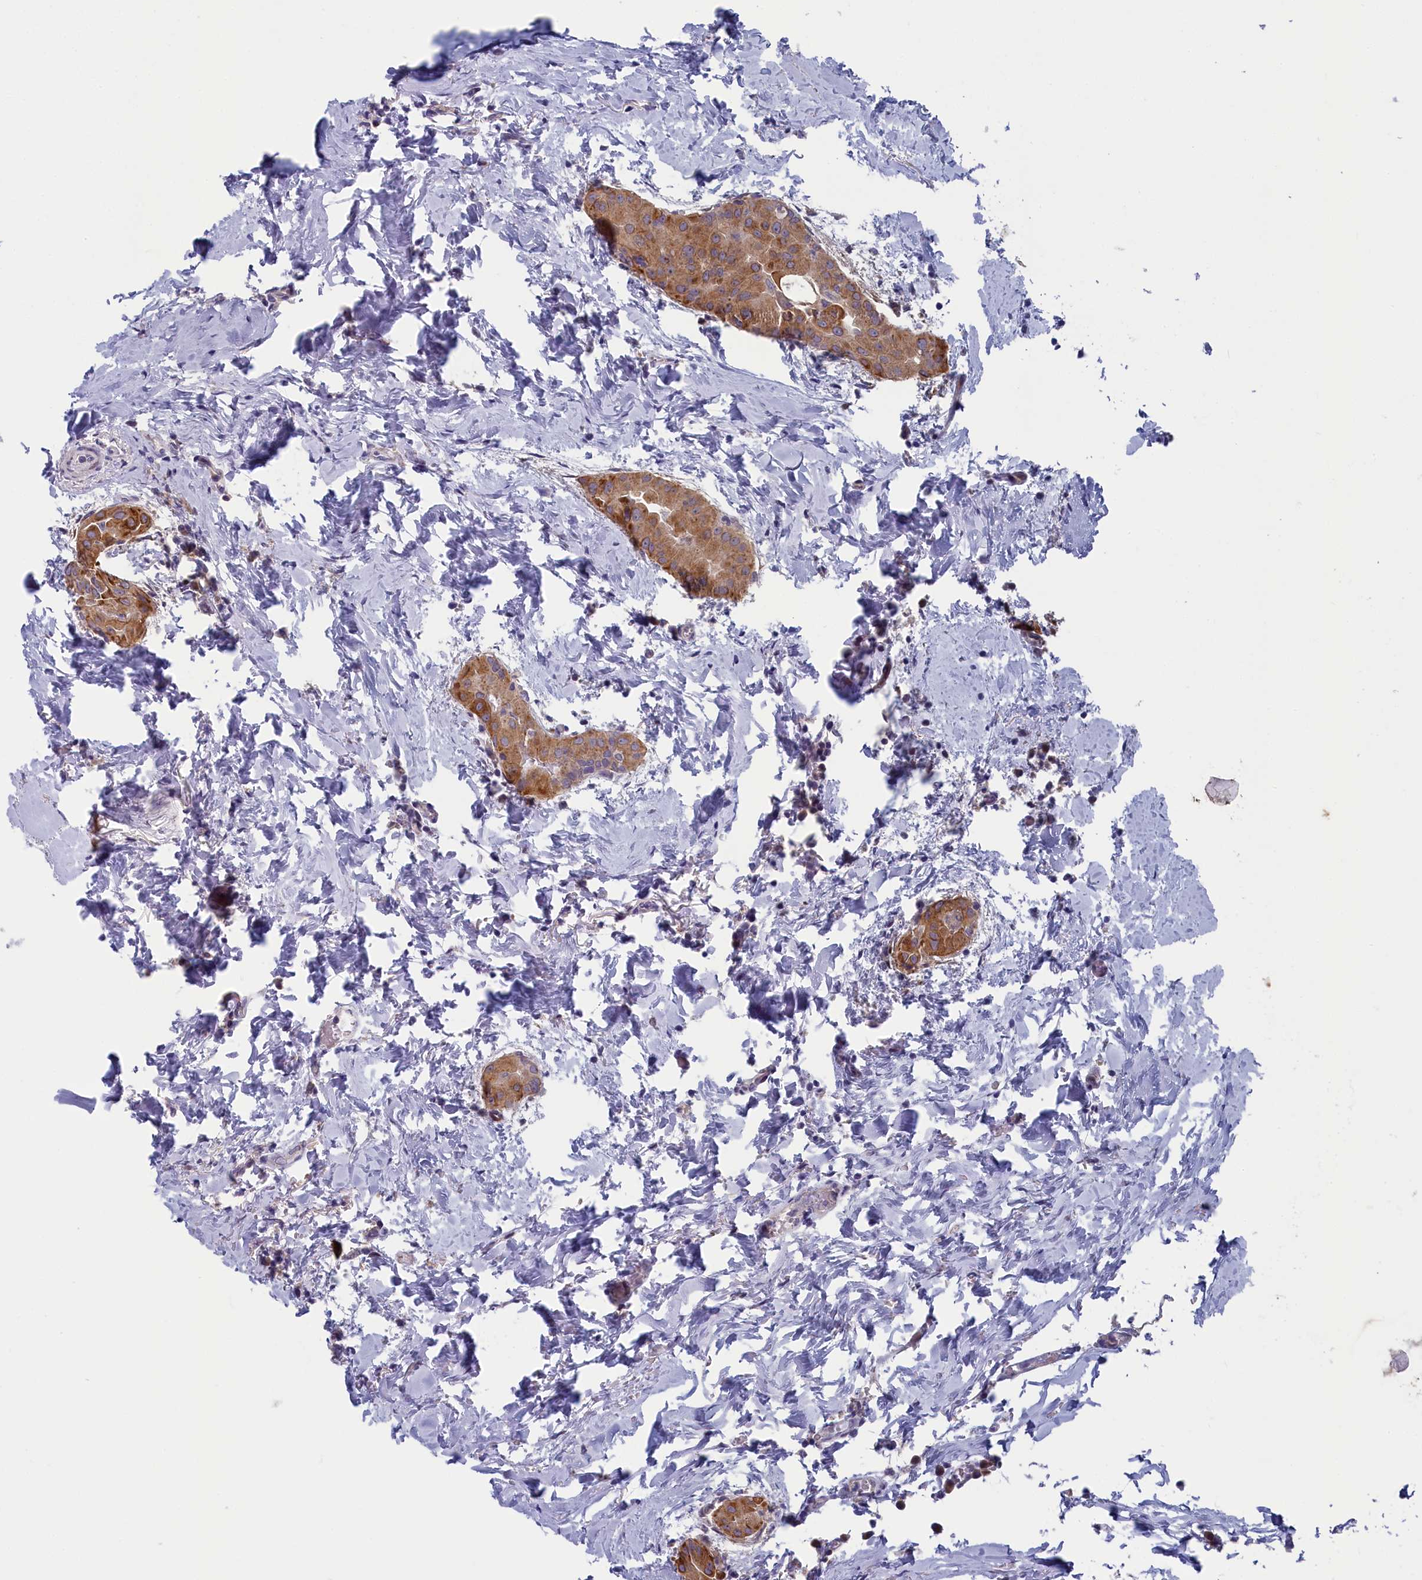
{"staining": {"intensity": "moderate", "quantity": ">75%", "location": "cytoplasmic/membranous"}, "tissue": "thyroid cancer", "cell_type": "Tumor cells", "image_type": "cancer", "snomed": [{"axis": "morphology", "description": "Papillary adenocarcinoma, NOS"}, {"axis": "topography", "description": "Thyroid gland"}], "caption": "Protein staining by immunohistochemistry demonstrates moderate cytoplasmic/membranous positivity in about >75% of tumor cells in thyroid cancer.", "gene": "ANKRD39", "patient": {"sex": "male", "age": 33}}